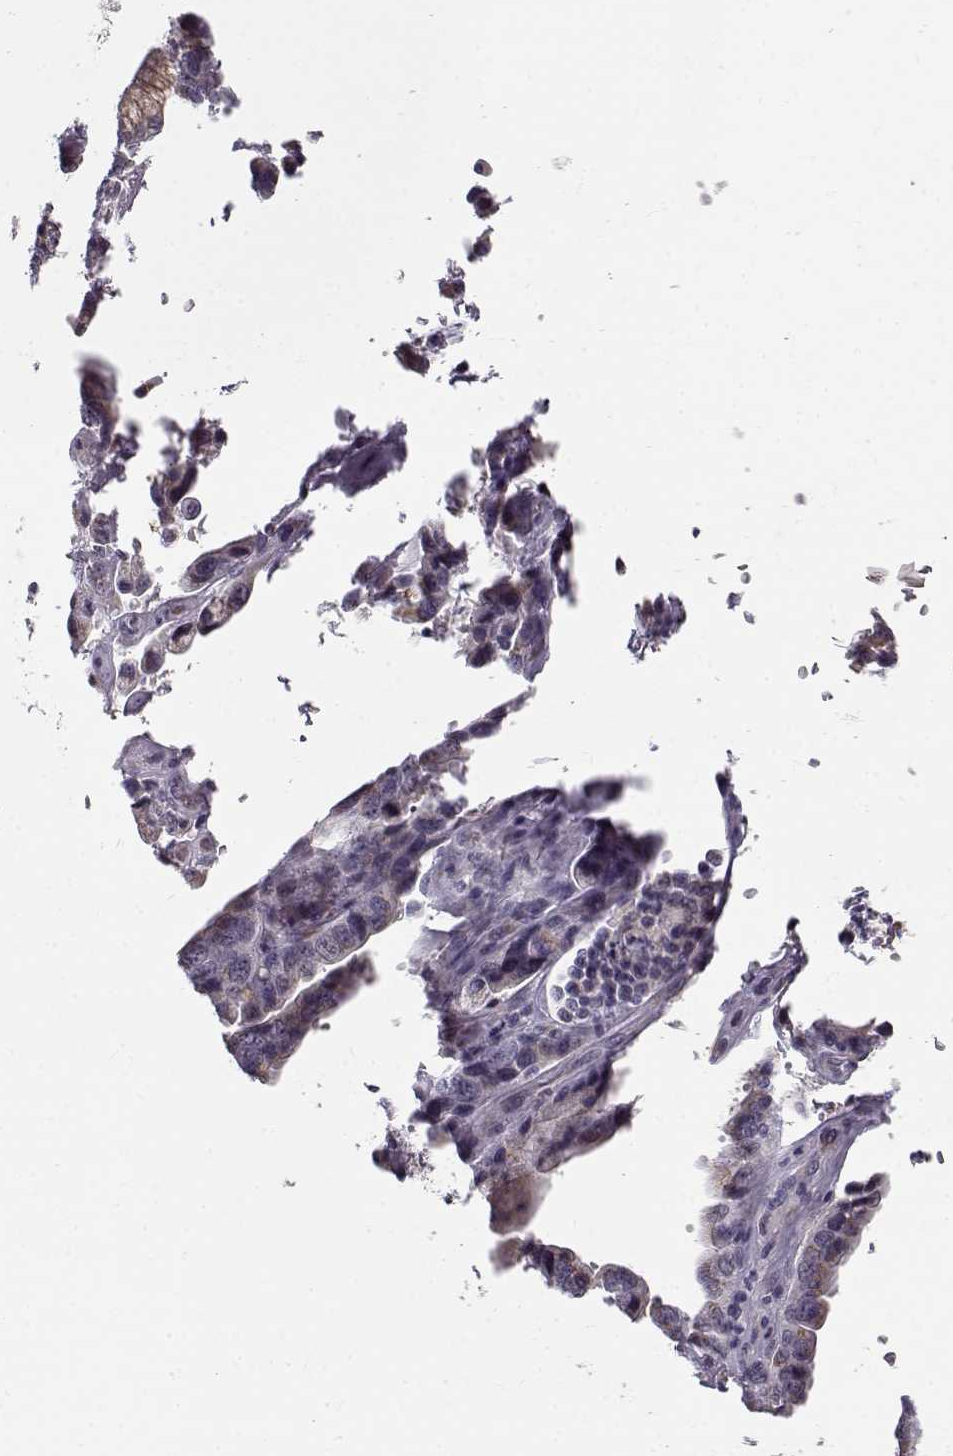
{"staining": {"intensity": "moderate", "quantity": "25%-75%", "location": "cytoplasmic/membranous"}, "tissue": "stomach cancer", "cell_type": "Tumor cells", "image_type": "cancer", "snomed": [{"axis": "morphology", "description": "Adenocarcinoma, NOS"}, {"axis": "topography", "description": "Stomach, lower"}], "caption": "Human adenocarcinoma (stomach) stained with a brown dye displays moderate cytoplasmic/membranous positive expression in approximately 25%-75% of tumor cells.", "gene": "SLC4A5", "patient": {"sex": "female", "age": 76}}